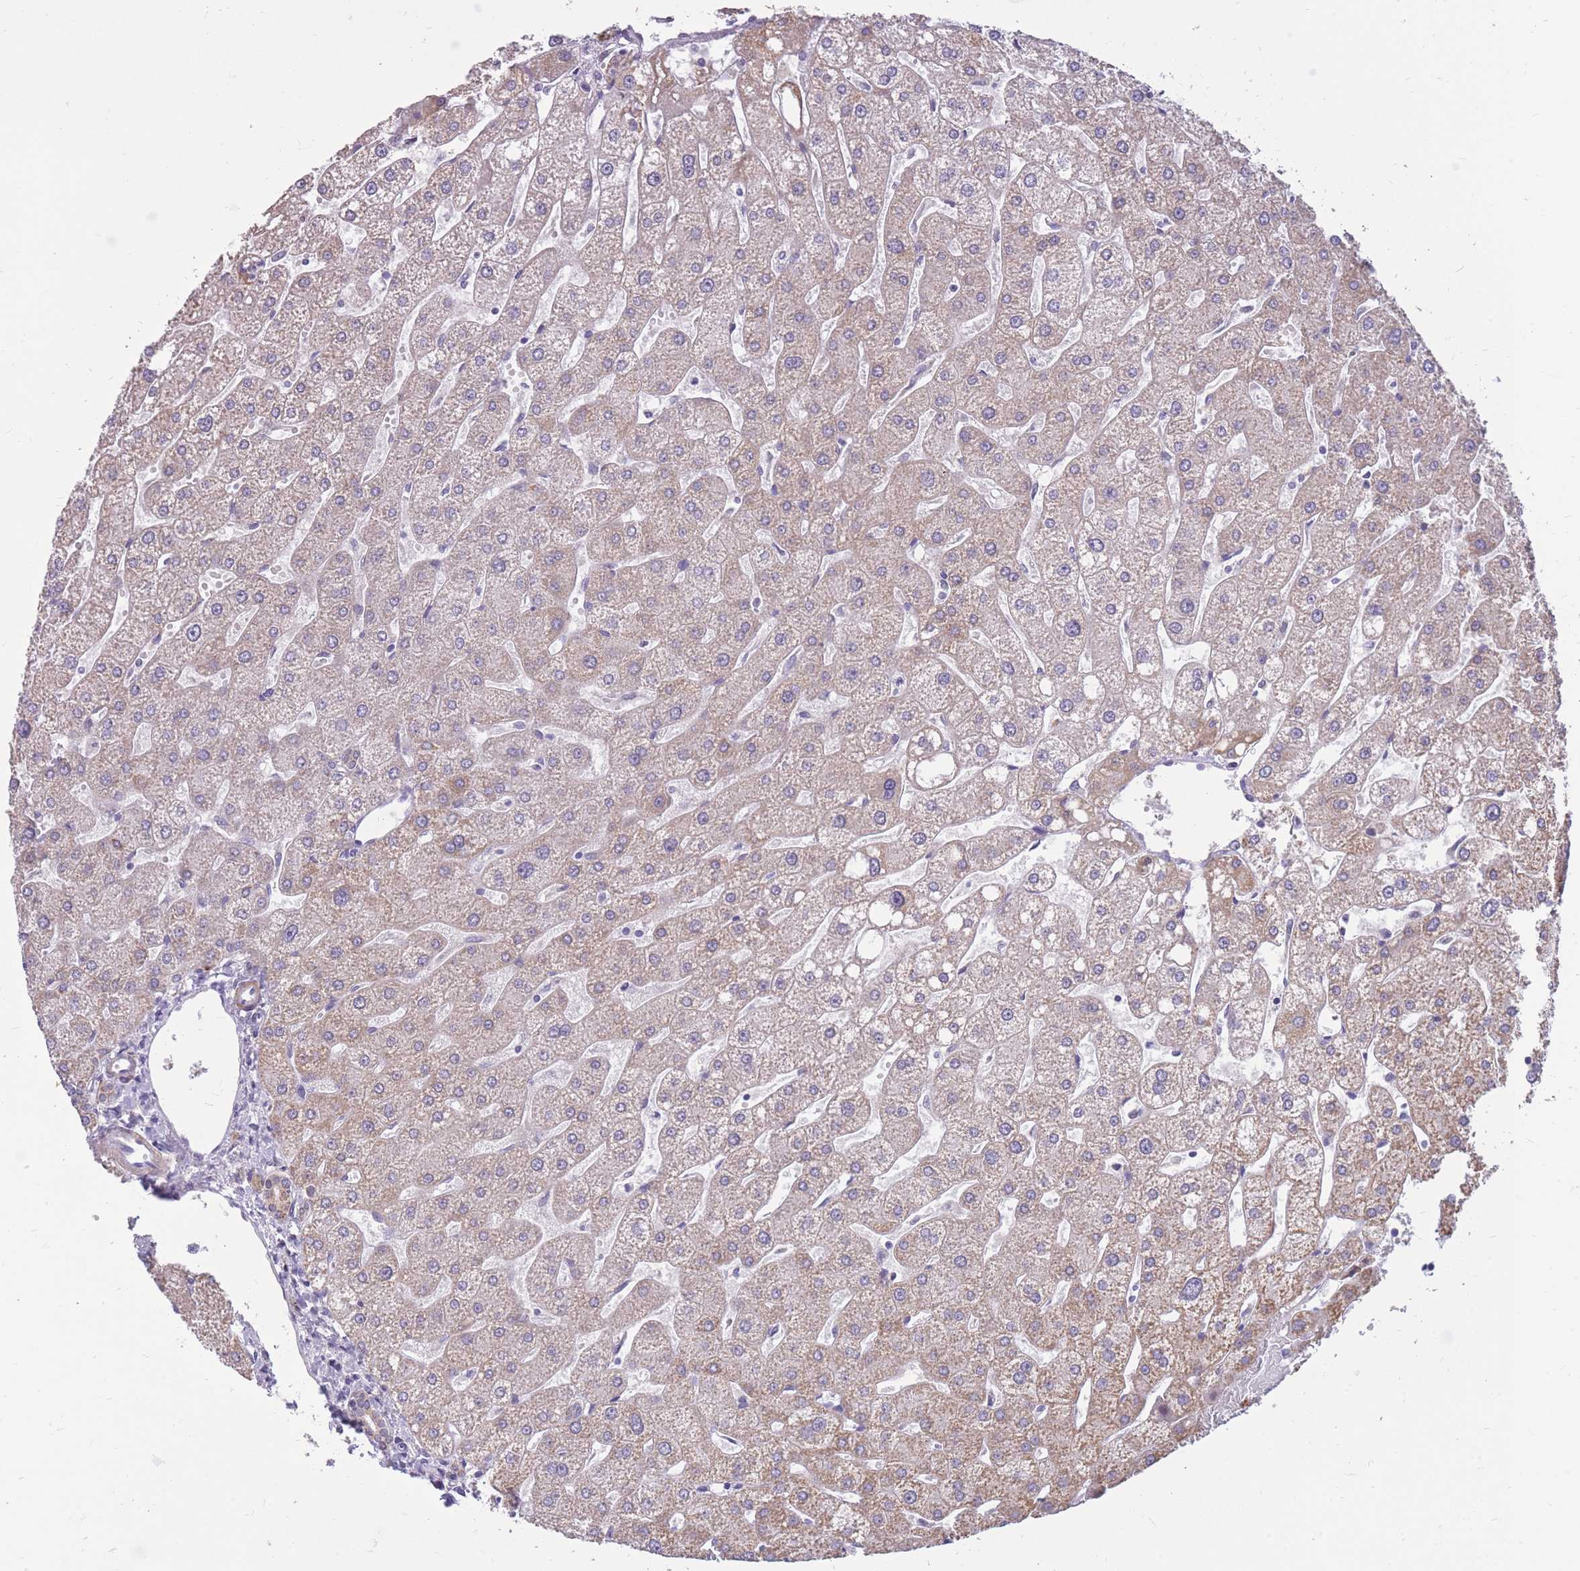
{"staining": {"intensity": "weak", "quantity": "25%-75%", "location": "cytoplasmic/membranous"}, "tissue": "liver", "cell_type": "Cholangiocytes", "image_type": "normal", "snomed": [{"axis": "morphology", "description": "Normal tissue, NOS"}, {"axis": "topography", "description": "Liver"}], "caption": "Immunohistochemical staining of unremarkable human liver displays 25%-75% levels of weak cytoplasmic/membranous protein positivity in approximately 25%-75% of cholangiocytes.", "gene": "RNF170", "patient": {"sex": "male", "age": 67}}